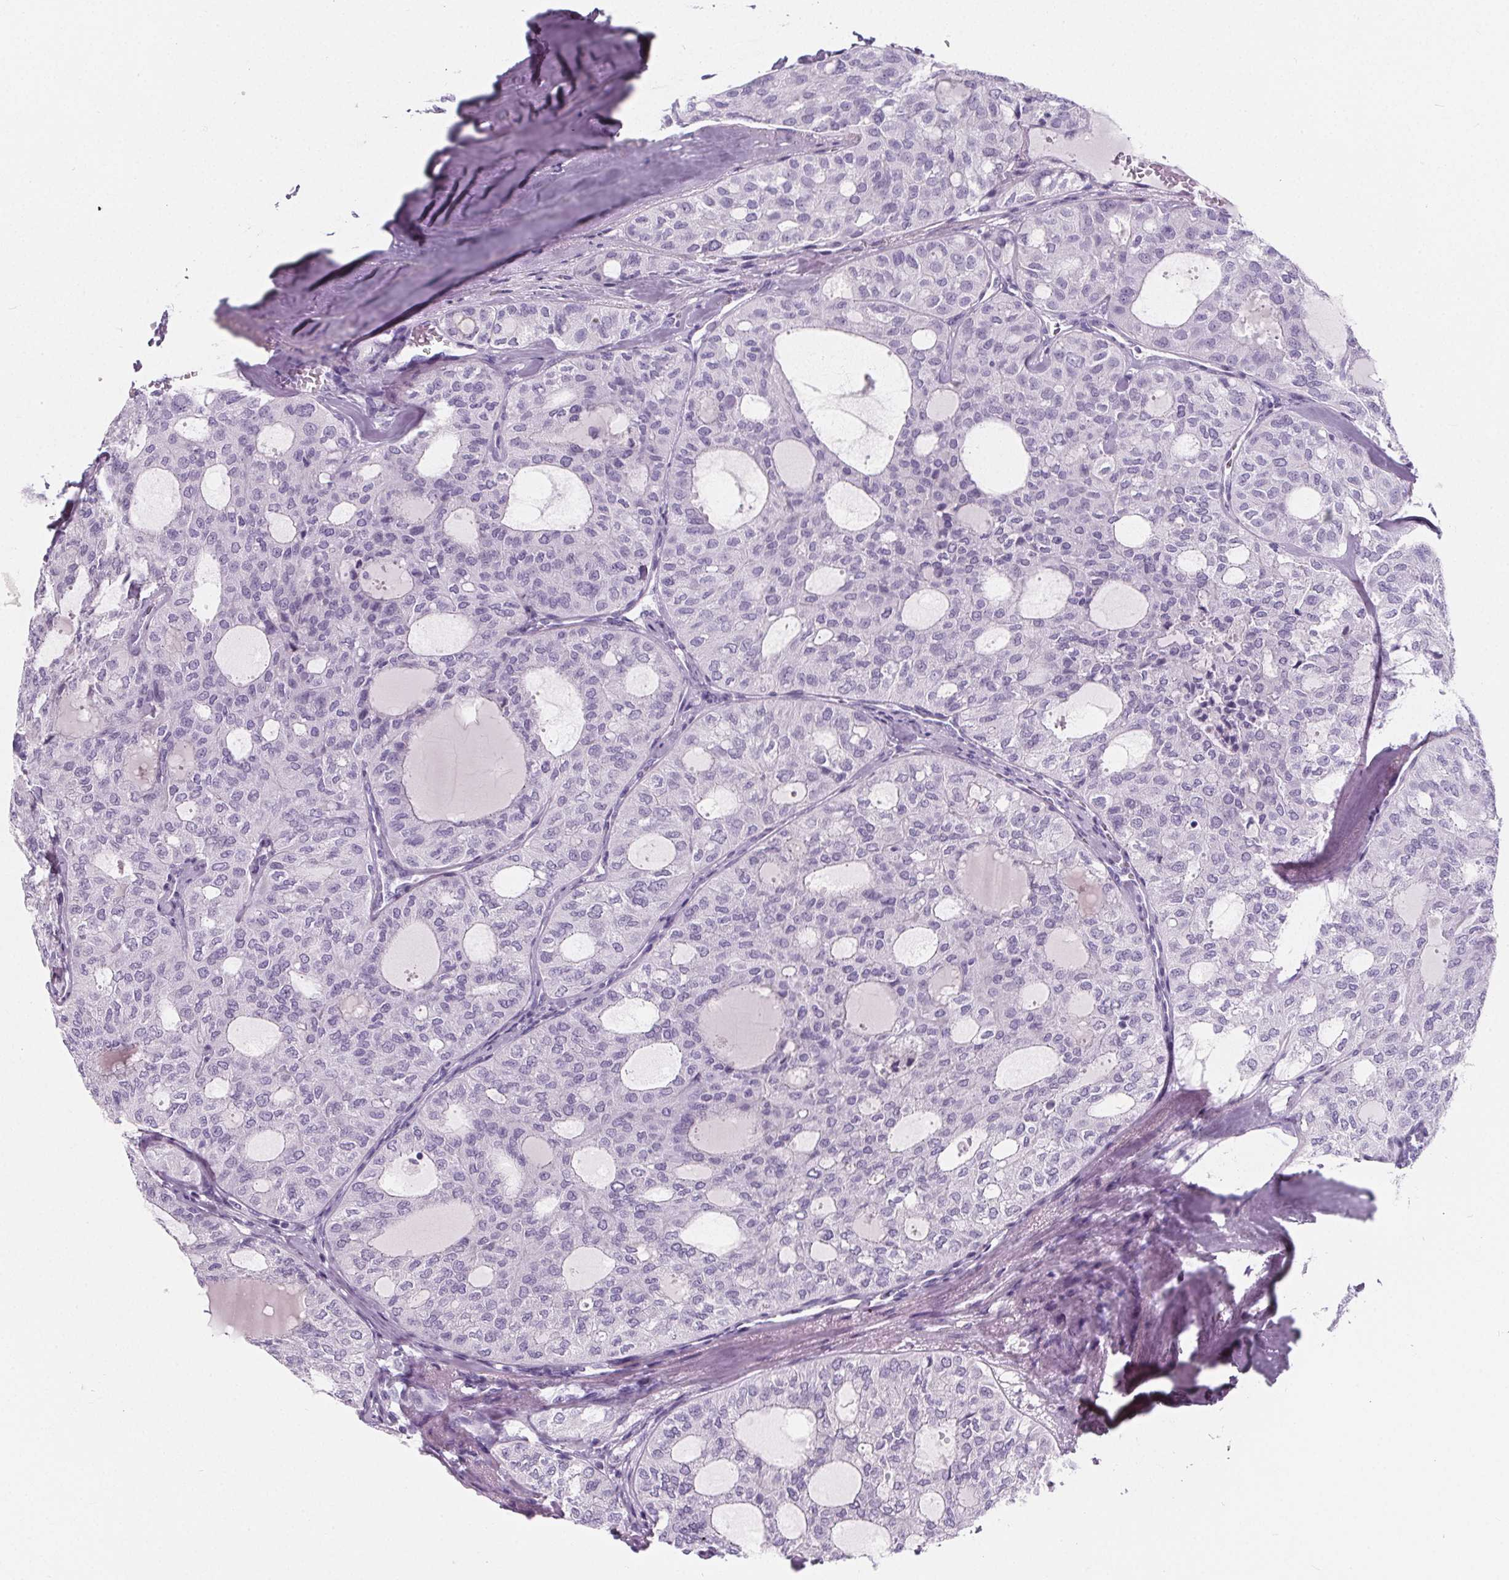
{"staining": {"intensity": "negative", "quantity": "none", "location": "none"}, "tissue": "thyroid cancer", "cell_type": "Tumor cells", "image_type": "cancer", "snomed": [{"axis": "morphology", "description": "Follicular adenoma carcinoma, NOS"}, {"axis": "topography", "description": "Thyroid gland"}], "caption": "A histopathology image of thyroid follicular adenoma carcinoma stained for a protein displays no brown staining in tumor cells.", "gene": "ADRB1", "patient": {"sex": "male", "age": 75}}